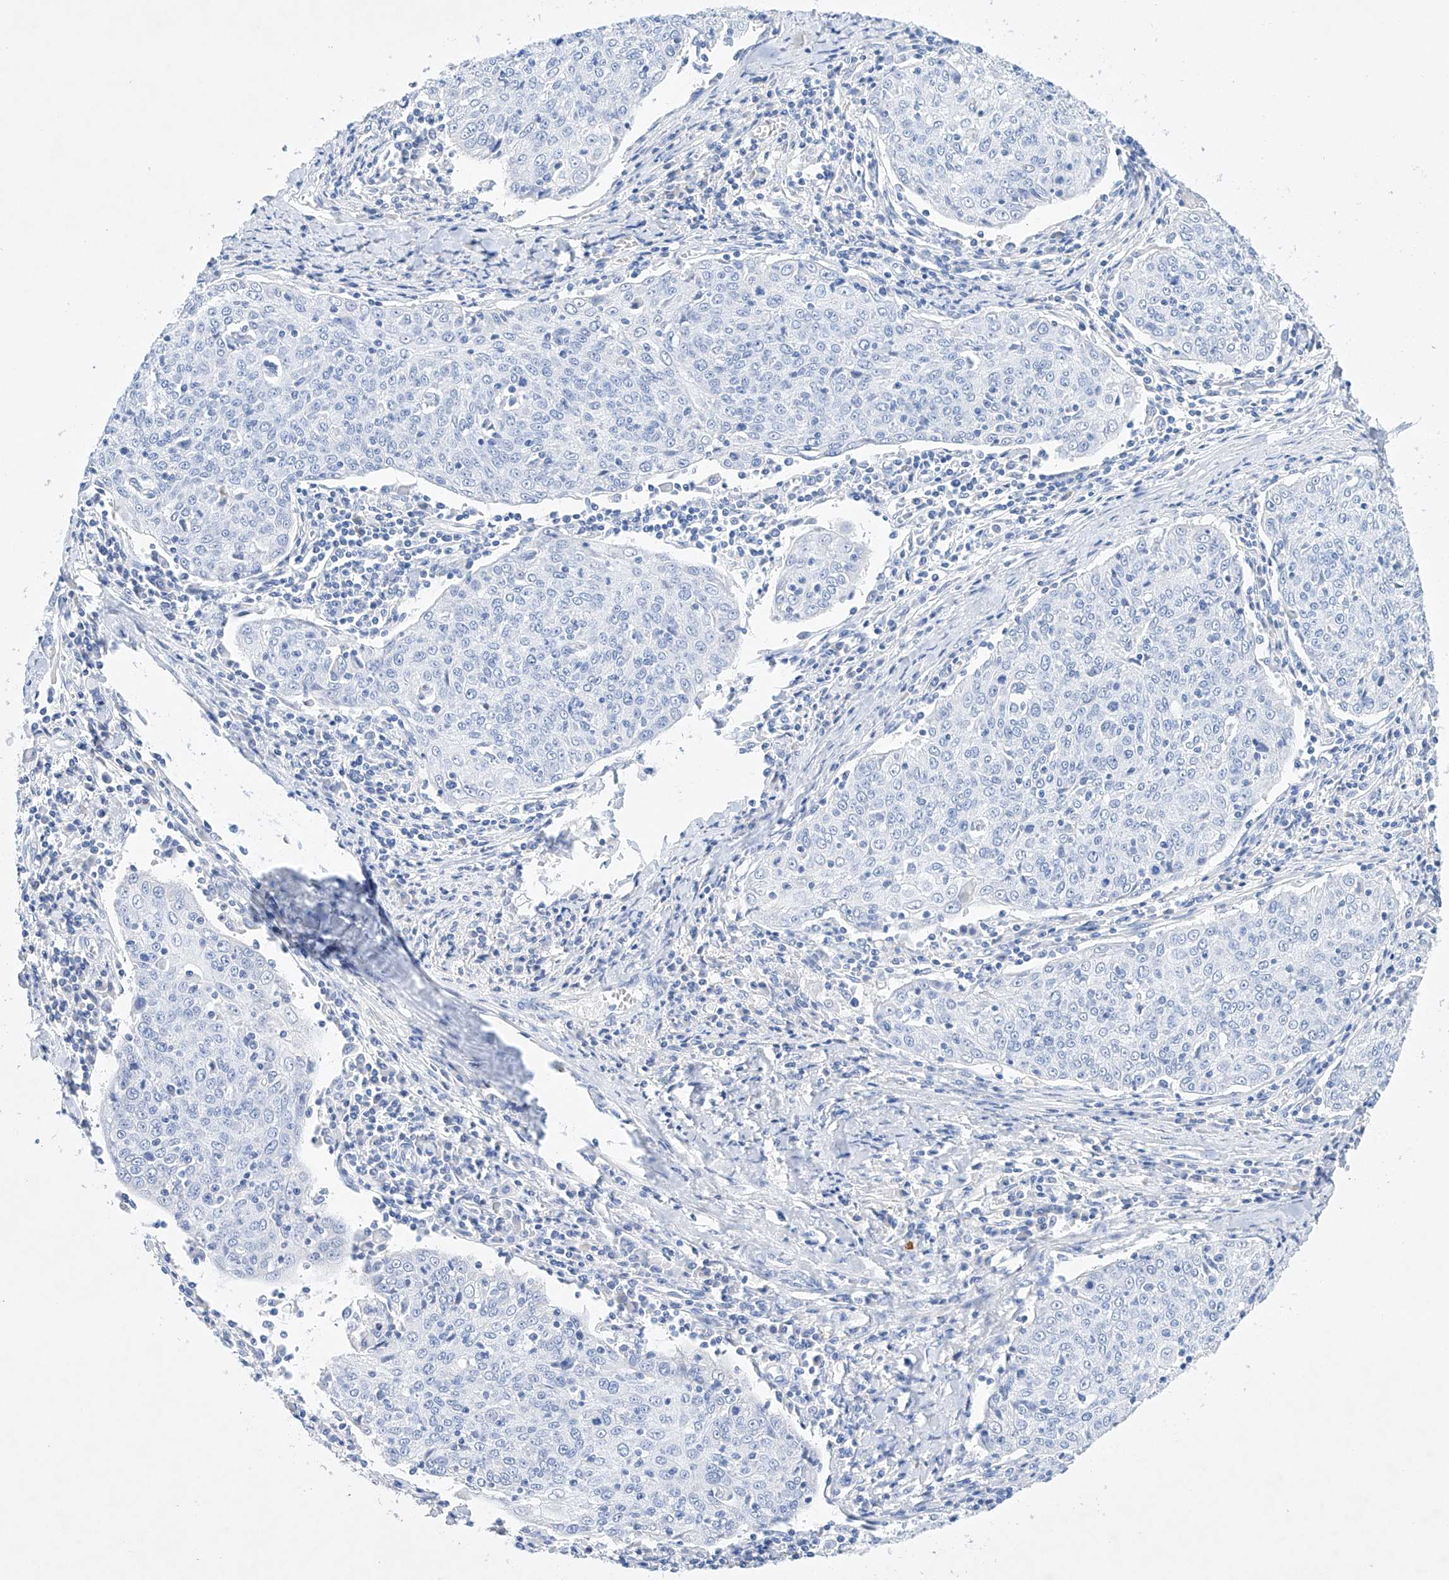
{"staining": {"intensity": "negative", "quantity": "none", "location": "none"}, "tissue": "cervical cancer", "cell_type": "Tumor cells", "image_type": "cancer", "snomed": [{"axis": "morphology", "description": "Squamous cell carcinoma, NOS"}, {"axis": "topography", "description": "Cervix"}], "caption": "DAB (3,3'-diaminobenzidine) immunohistochemical staining of human squamous cell carcinoma (cervical) reveals no significant positivity in tumor cells.", "gene": "LURAP1", "patient": {"sex": "female", "age": 48}}